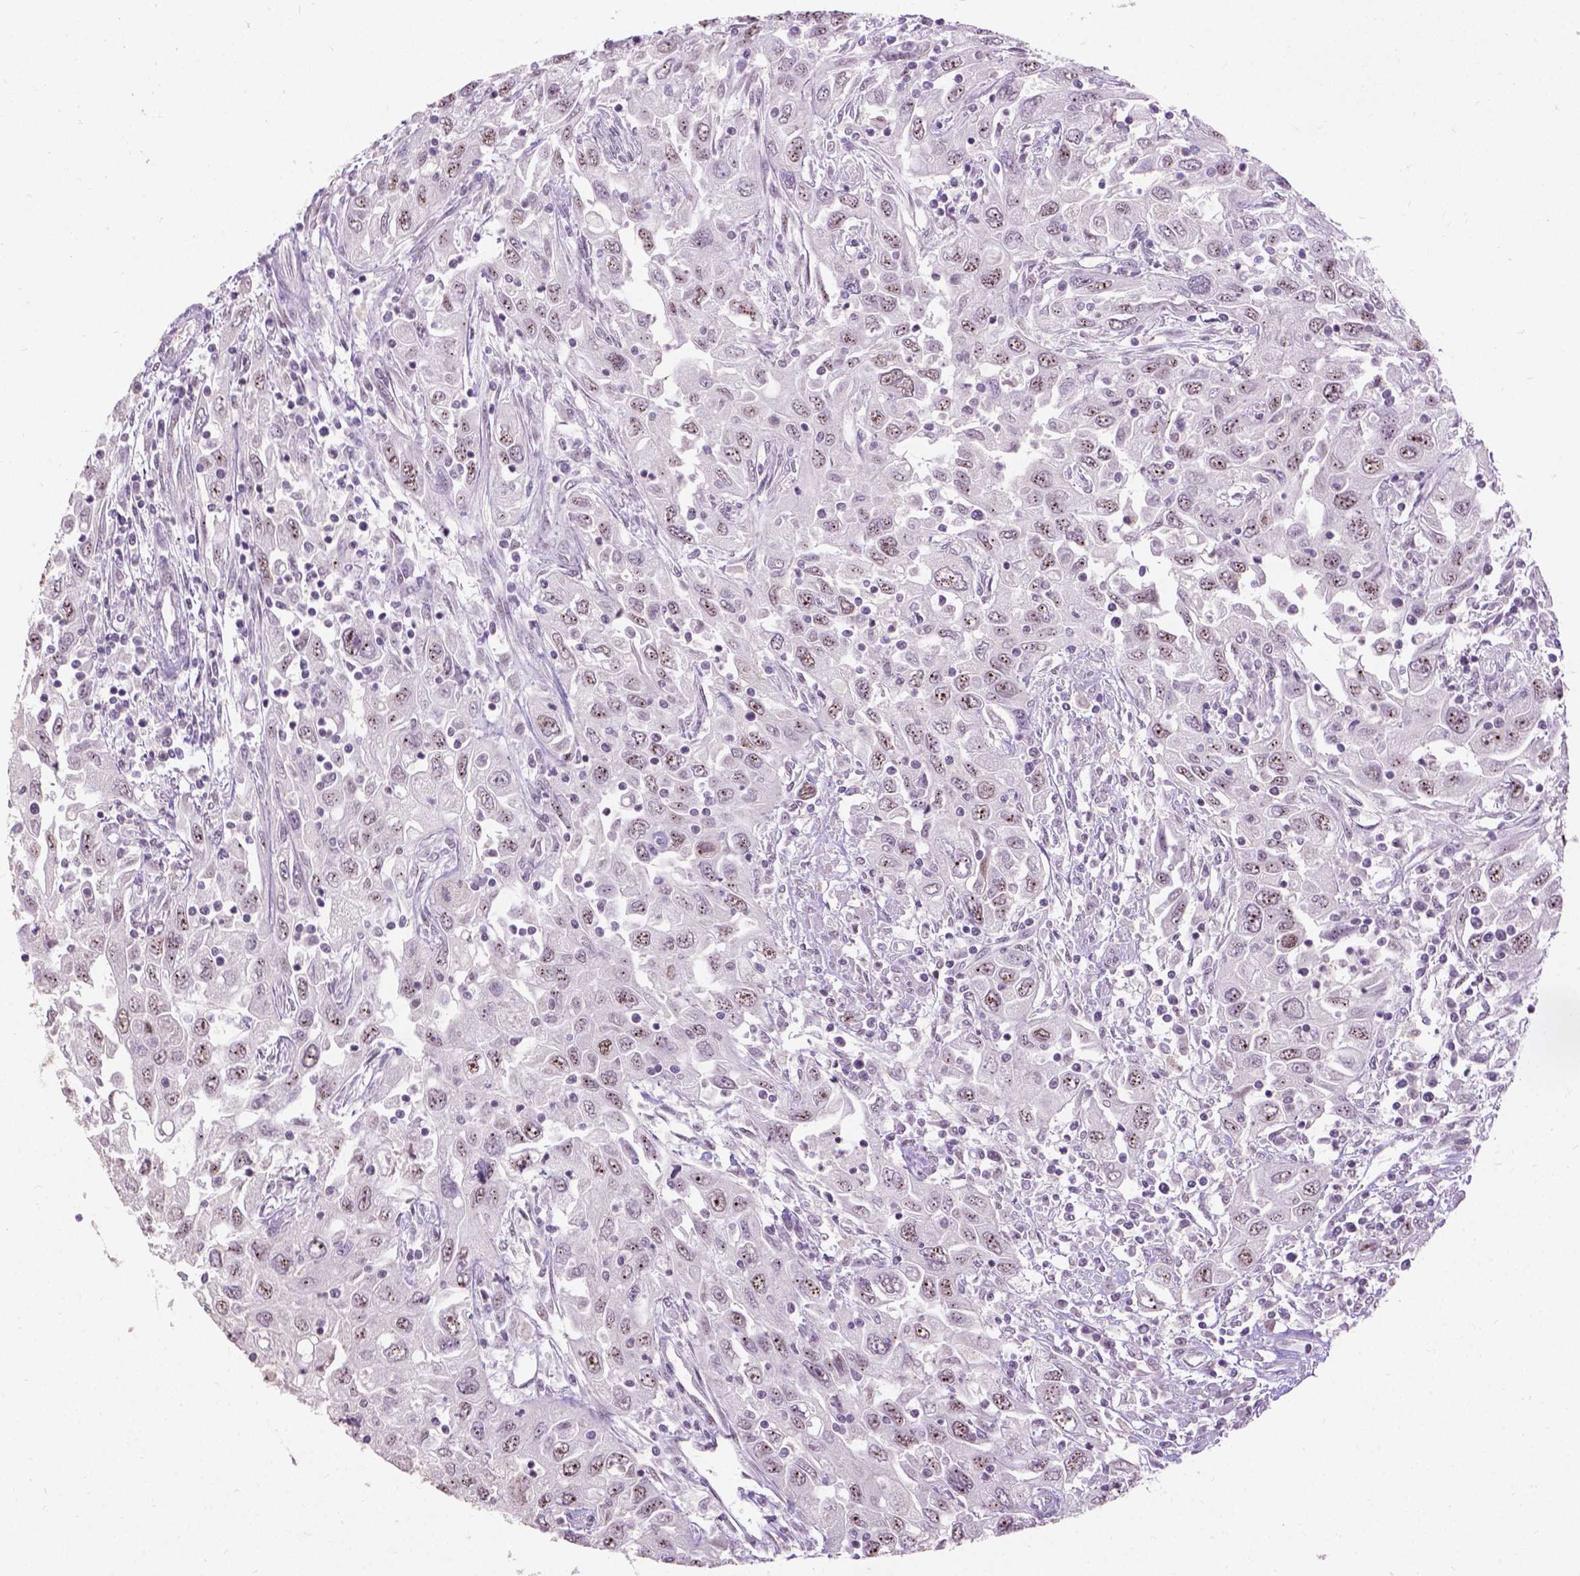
{"staining": {"intensity": "weak", "quantity": "25%-75%", "location": "nuclear"}, "tissue": "urothelial cancer", "cell_type": "Tumor cells", "image_type": "cancer", "snomed": [{"axis": "morphology", "description": "Urothelial carcinoma, High grade"}, {"axis": "topography", "description": "Urinary bladder"}], "caption": "High-magnification brightfield microscopy of urothelial cancer stained with DAB (3,3'-diaminobenzidine) (brown) and counterstained with hematoxylin (blue). tumor cells exhibit weak nuclear positivity is present in about25%-75% of cells. The protein of interest is stained brown, and the nuclei are stained in blue (DAB (3,3'-diaminobenzidine) IHC with brightfield microscopy, high magnification).", "gene": "COIL", "patient": {"sex": "male", "age": 76}}